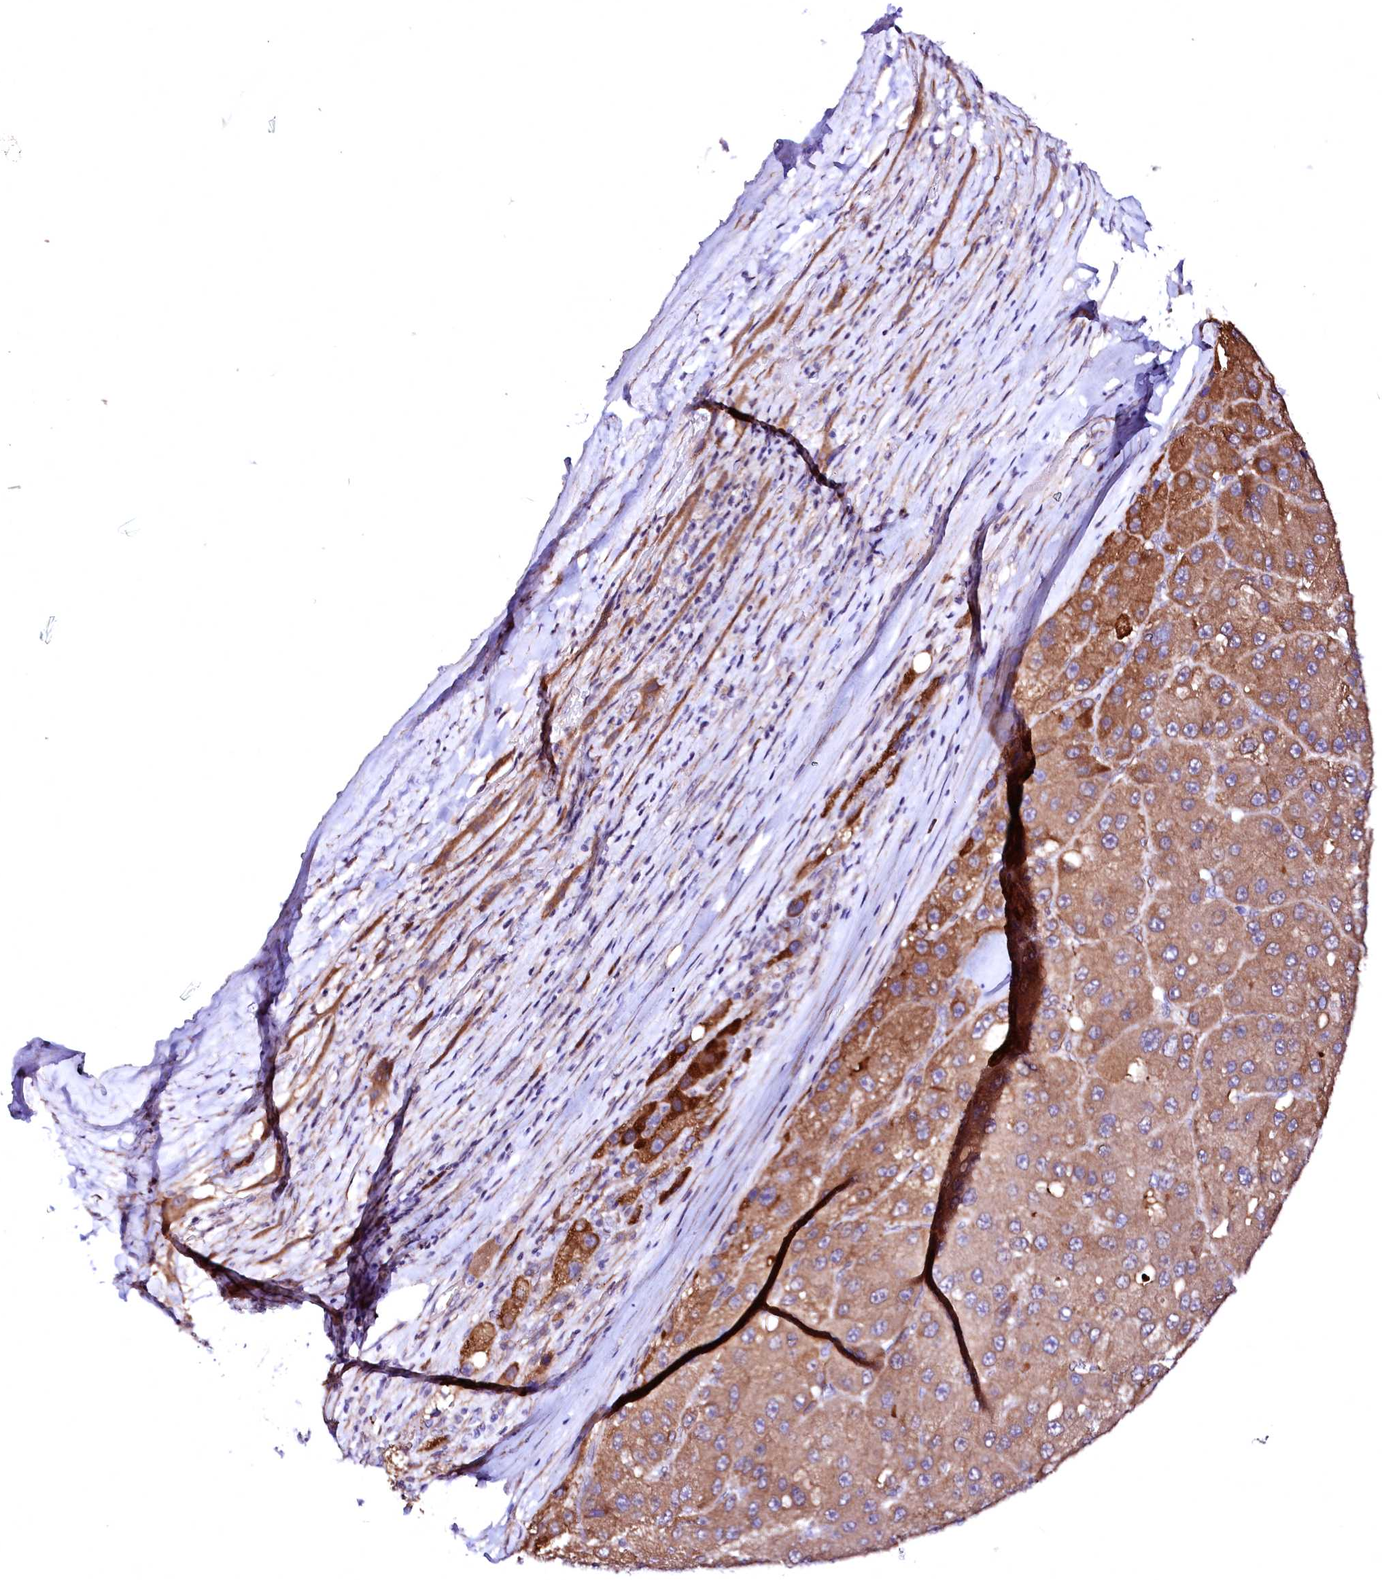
{"staining": {"intensity": "moderate", "quantity": ">75%", "location": "cytoplasmic/membranous"}, "tissue": "liver cancer", "cell_type": "Tumor cells", "image_type": "cancer", "snomed": [{"axis": "morphology", "description": "Carcinoma, Hepatocellular, NOS"}, {"axis": "topography", "description": "Liver"}], "caption": "Tumor cells exhibit medium levels of moderate cytoplasmic/membranous positivity in approximately >75% of cells in liver hepatocellular carcinoma.", "gene": "GPR176", "patient": {"sex": "female", "age": 73}}